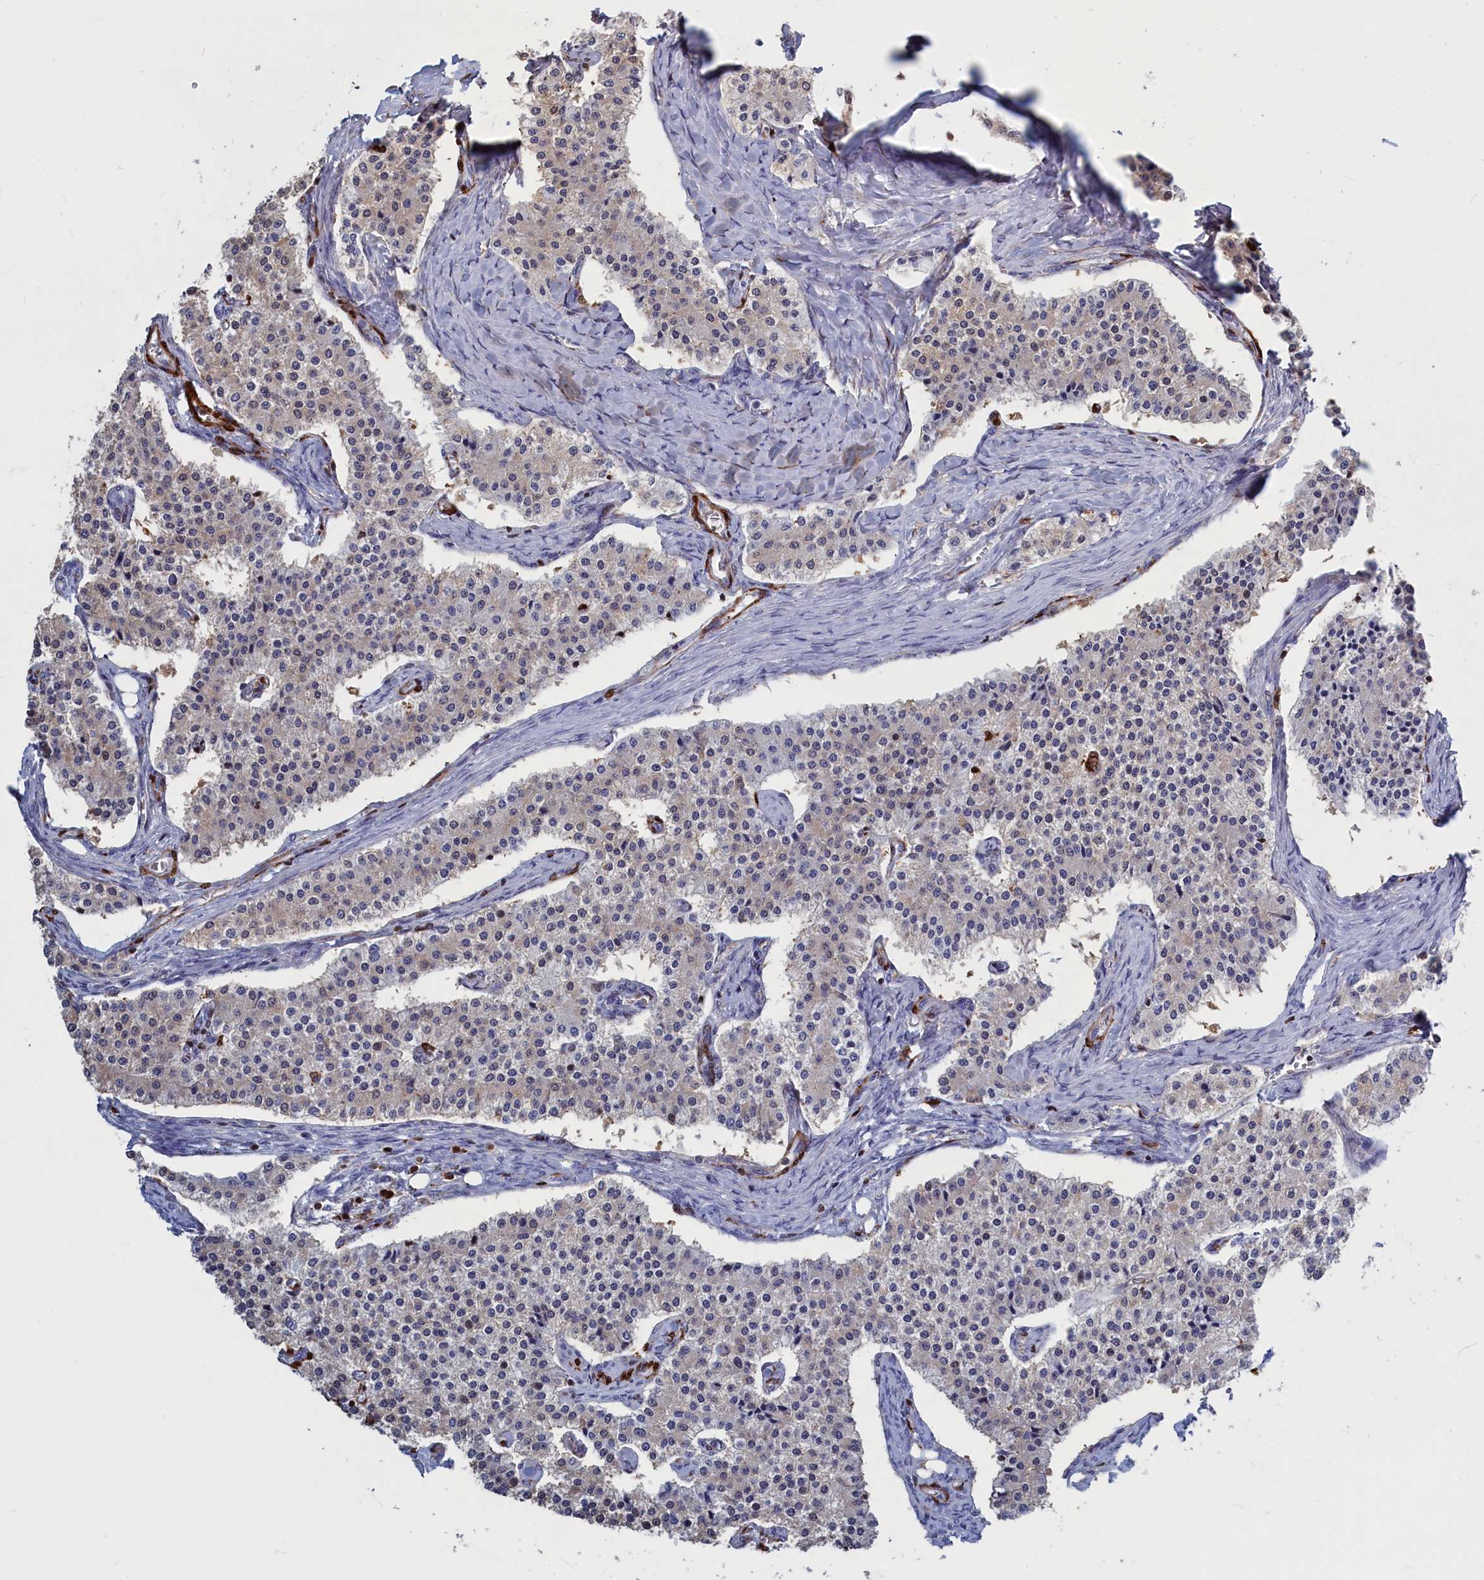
{"staining": {"intensity": "negative", "quantity": "none", "location": "none"}, "tissue": "carcinoid", "cell_type": "Tumor cells", "image_type": "cancer", "snomed": [{"axis": "morphology", "description": "Carcinoid, malignant, NOS"}, {"axis": "topography", "description": "Colon"}], "caption": "A micrograph of malignant carcinoid stained for a protein displays no brown staining in tumor cells.", "gene": "CRIP1", "patient": {"sex": "female", "age": 52}}